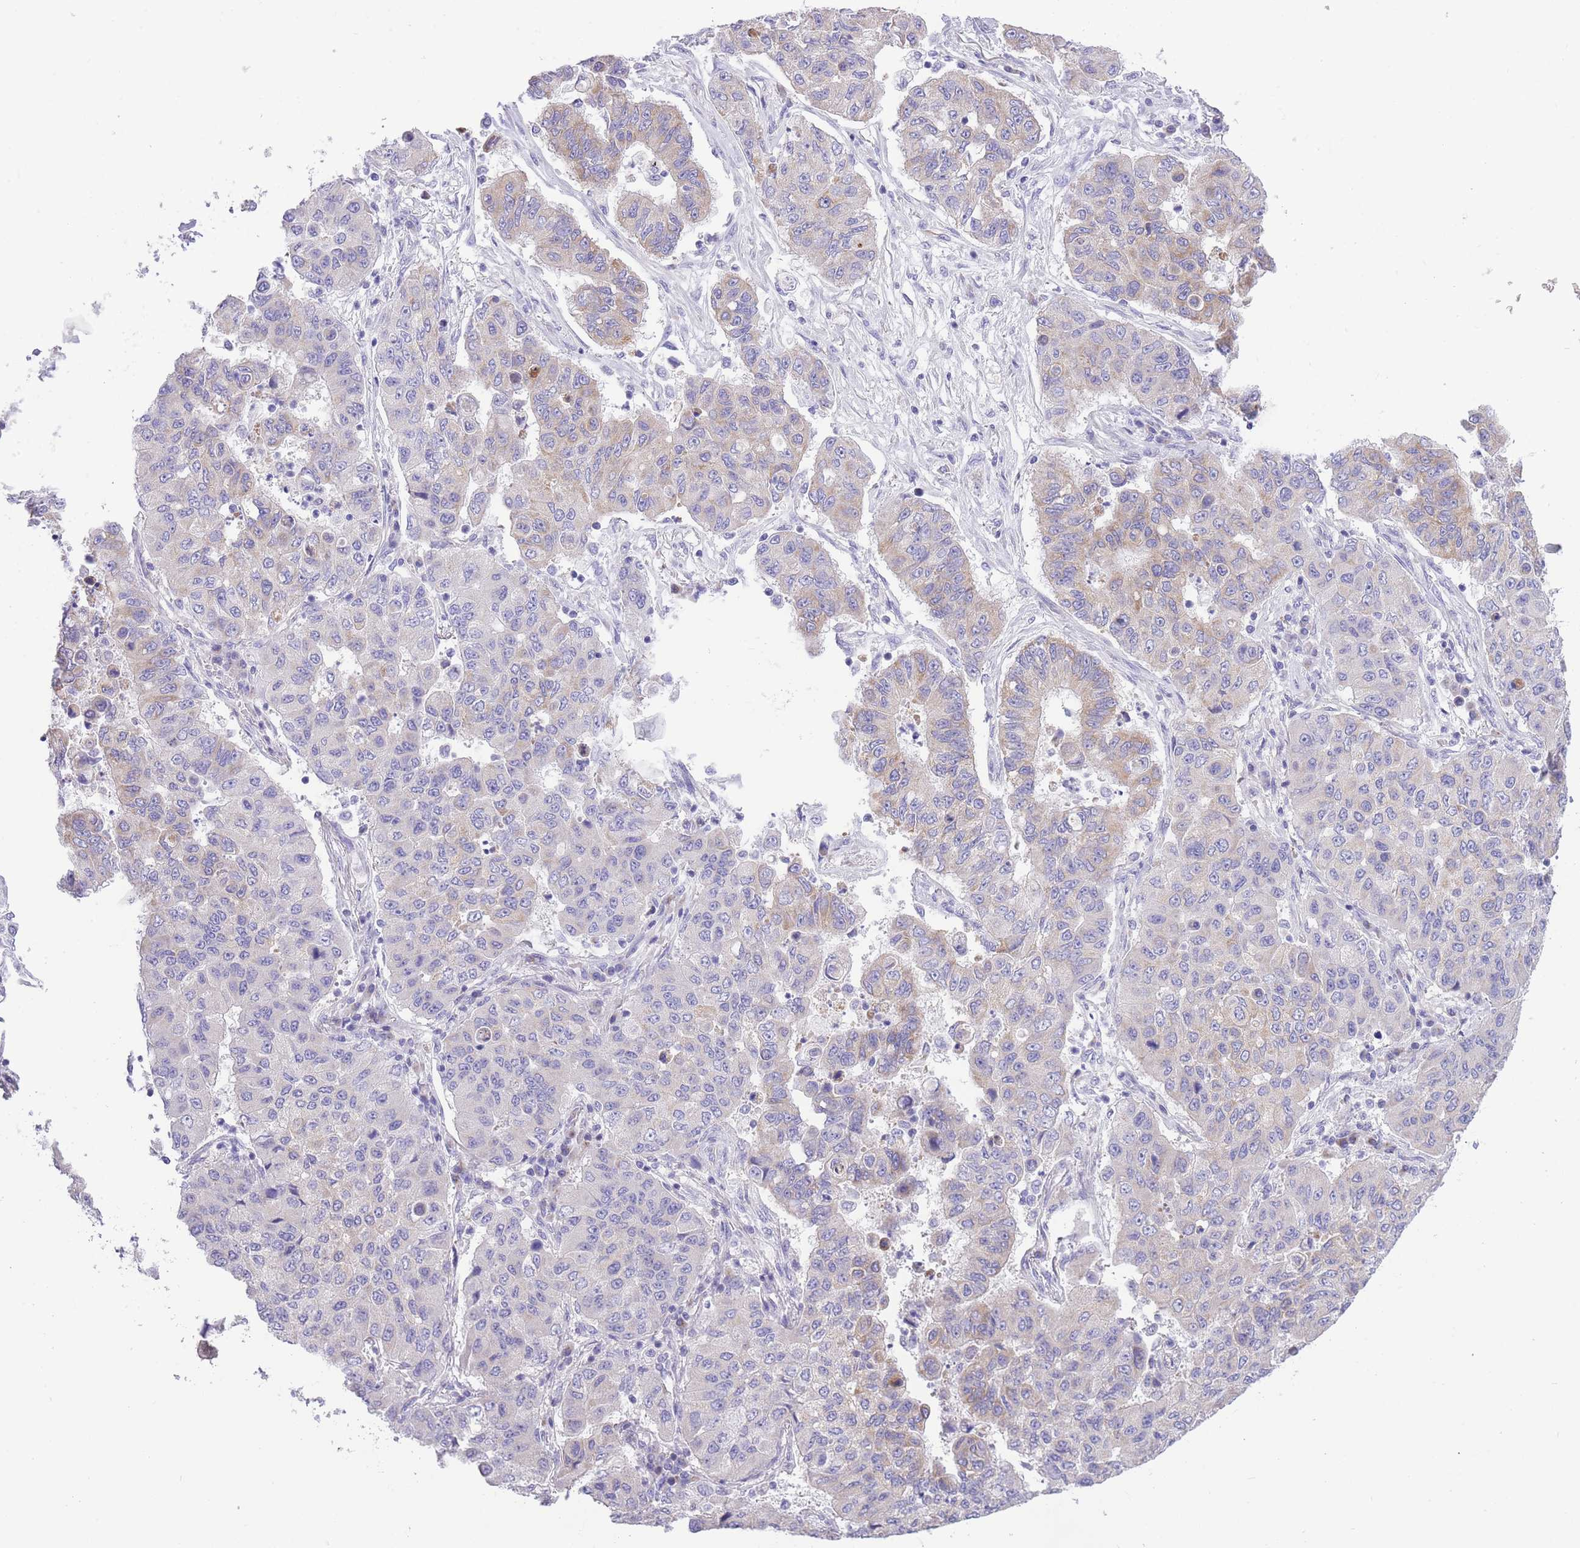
{"staining": {"intensity": "weak", "quantity": "<25%", "location": "cytoplasmic/membranous"}, "tissue": "lung cancer", "cell_type": "Tumor cells", "image_type": "cancer", "snomed": [{"axis": "morphology", "description": "Squamous cell carcinoma, NOS"}, {"axis": "topography", "description": "Lung"}], "caption": "Immunohistochemical staining of human squamous cell carcinoma (lung) shows no significant staining in tumor cells. The staining is performed using DAB (3,3'-diaminobenzidine) brown chromogen with nuclei counter-stained in using hematoxylin.", "gene": "RHOU", "patient": {"sex": "male", "age": 74}}